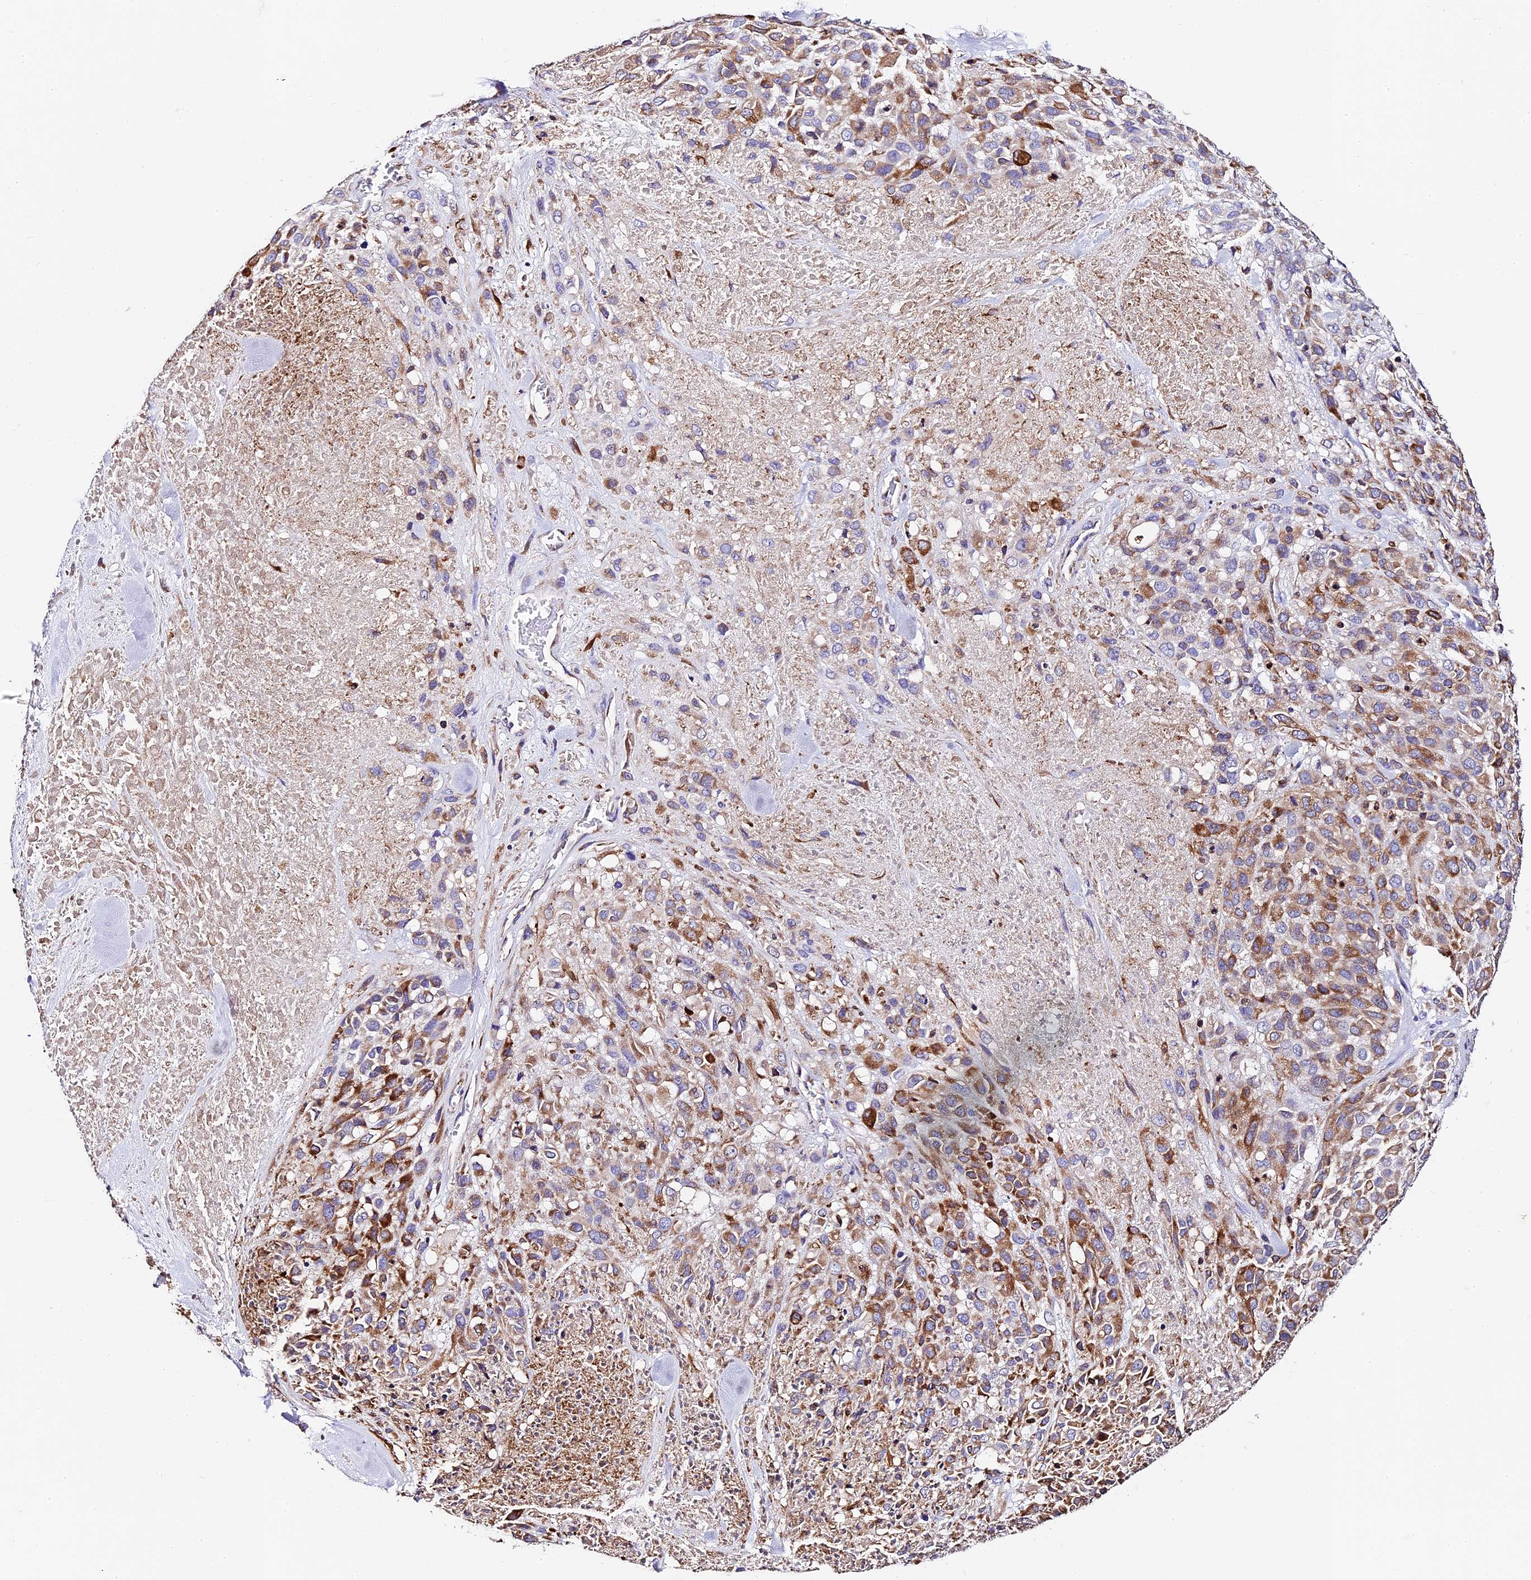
{"staining": {"intensity": "moderate", "quantity": "25%-75%", "location": "cytoplasmic/membranous"}, "tissue": "melanoma", "cell_type": "Tumor cells", "image_type": "cancer", "snomed": [{"axis": "morphology", "description": "Malignant melanoma, Metastatic site"}, {"axis": "topography", "description": "Skin"}], "caption": "A histopathology image of human melanoma stained for a protein exhibits moderate cytoplasmic/membranous brown staining in tumor cells.", "gene": "FREM3", "patient": {"sex": "female", "age": 81}}